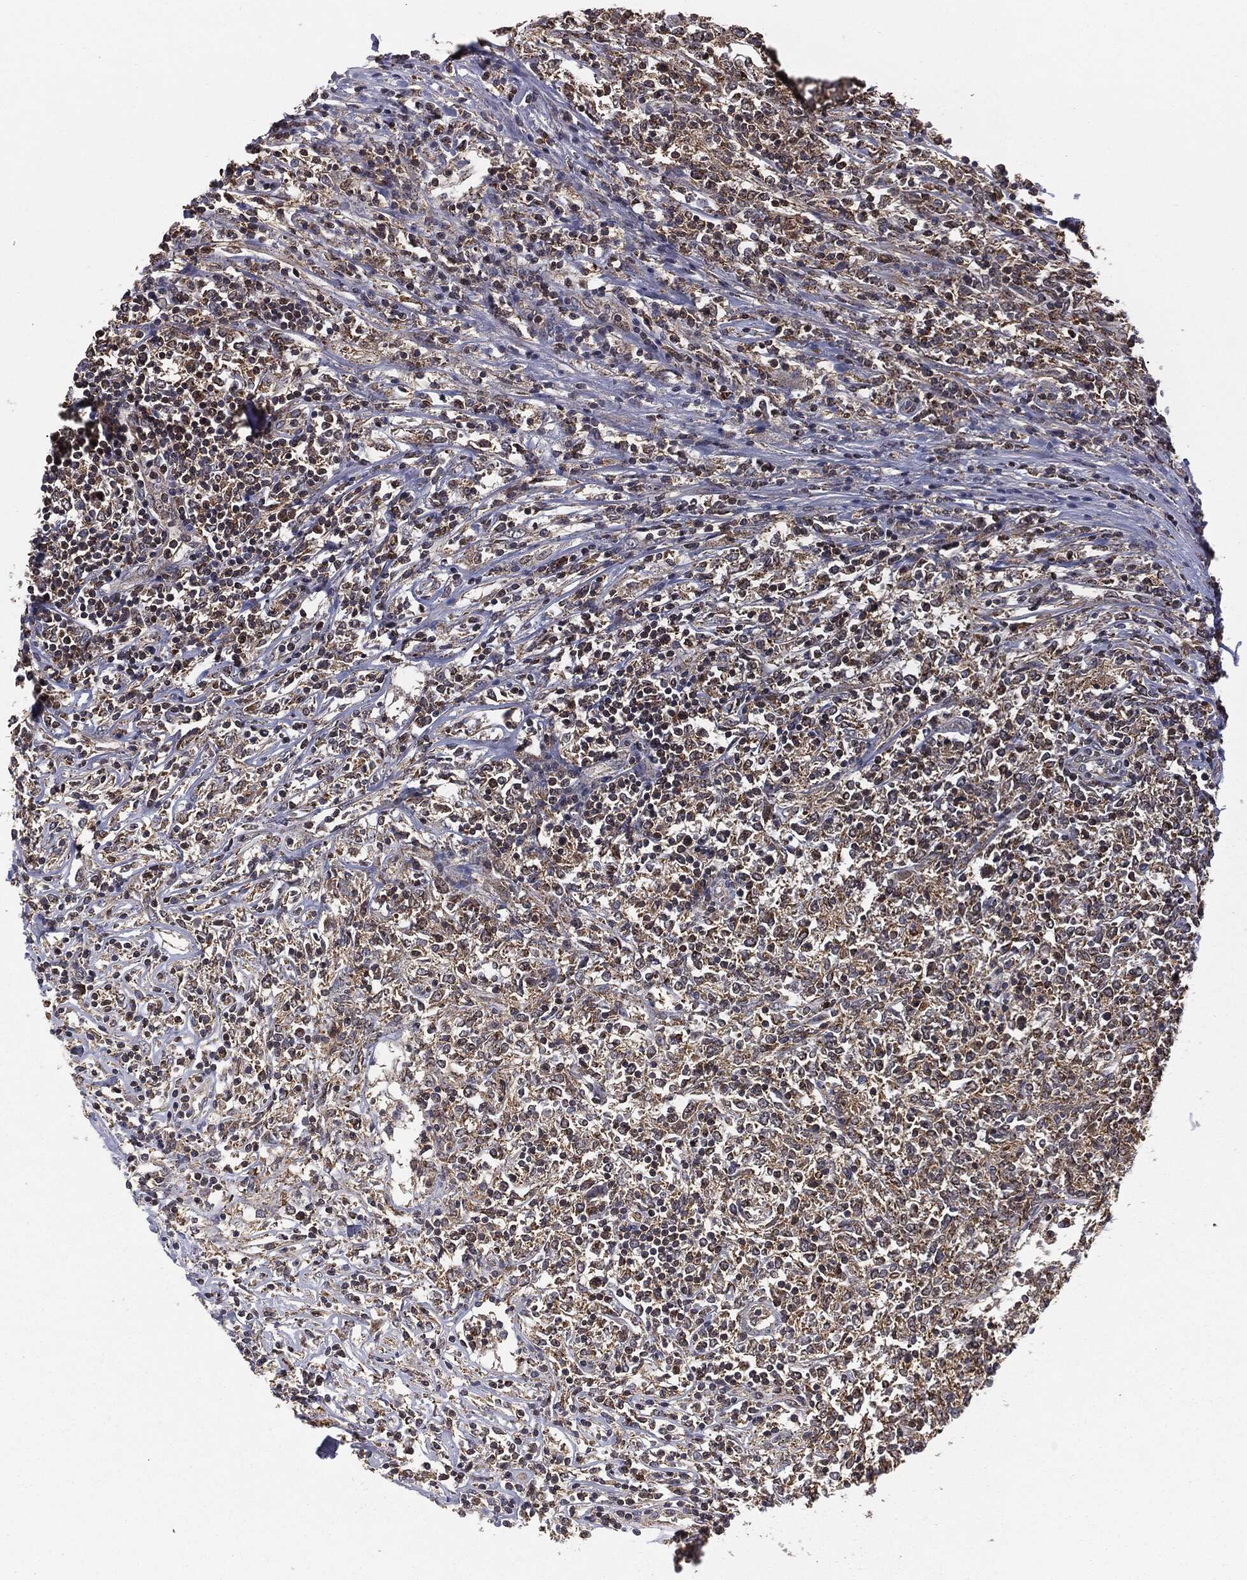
{"staining": {"intensity": "moderate", "quantity": ">75%", "location": "cytoplasmic/membranous"}, "tissue": "lymphoma", "cell_type": "Tumor cells", "image_type": "cancer", "snomed": [{"axis": "morphology", "description": "Malignant lymphoma, non-Hodgkin's type, High grade"}, {"axis": "topography", "description": "Lymph node"}], "caption": "A histopathology image of human high-grade malignant lymphoma, non-Hodgkin's type stained for a protein exhibits moderate cytoplasmic/membranous brown staining in tumor cells.", "gene": "MTOR", "patient": {"sex": "female", "age": 84}}